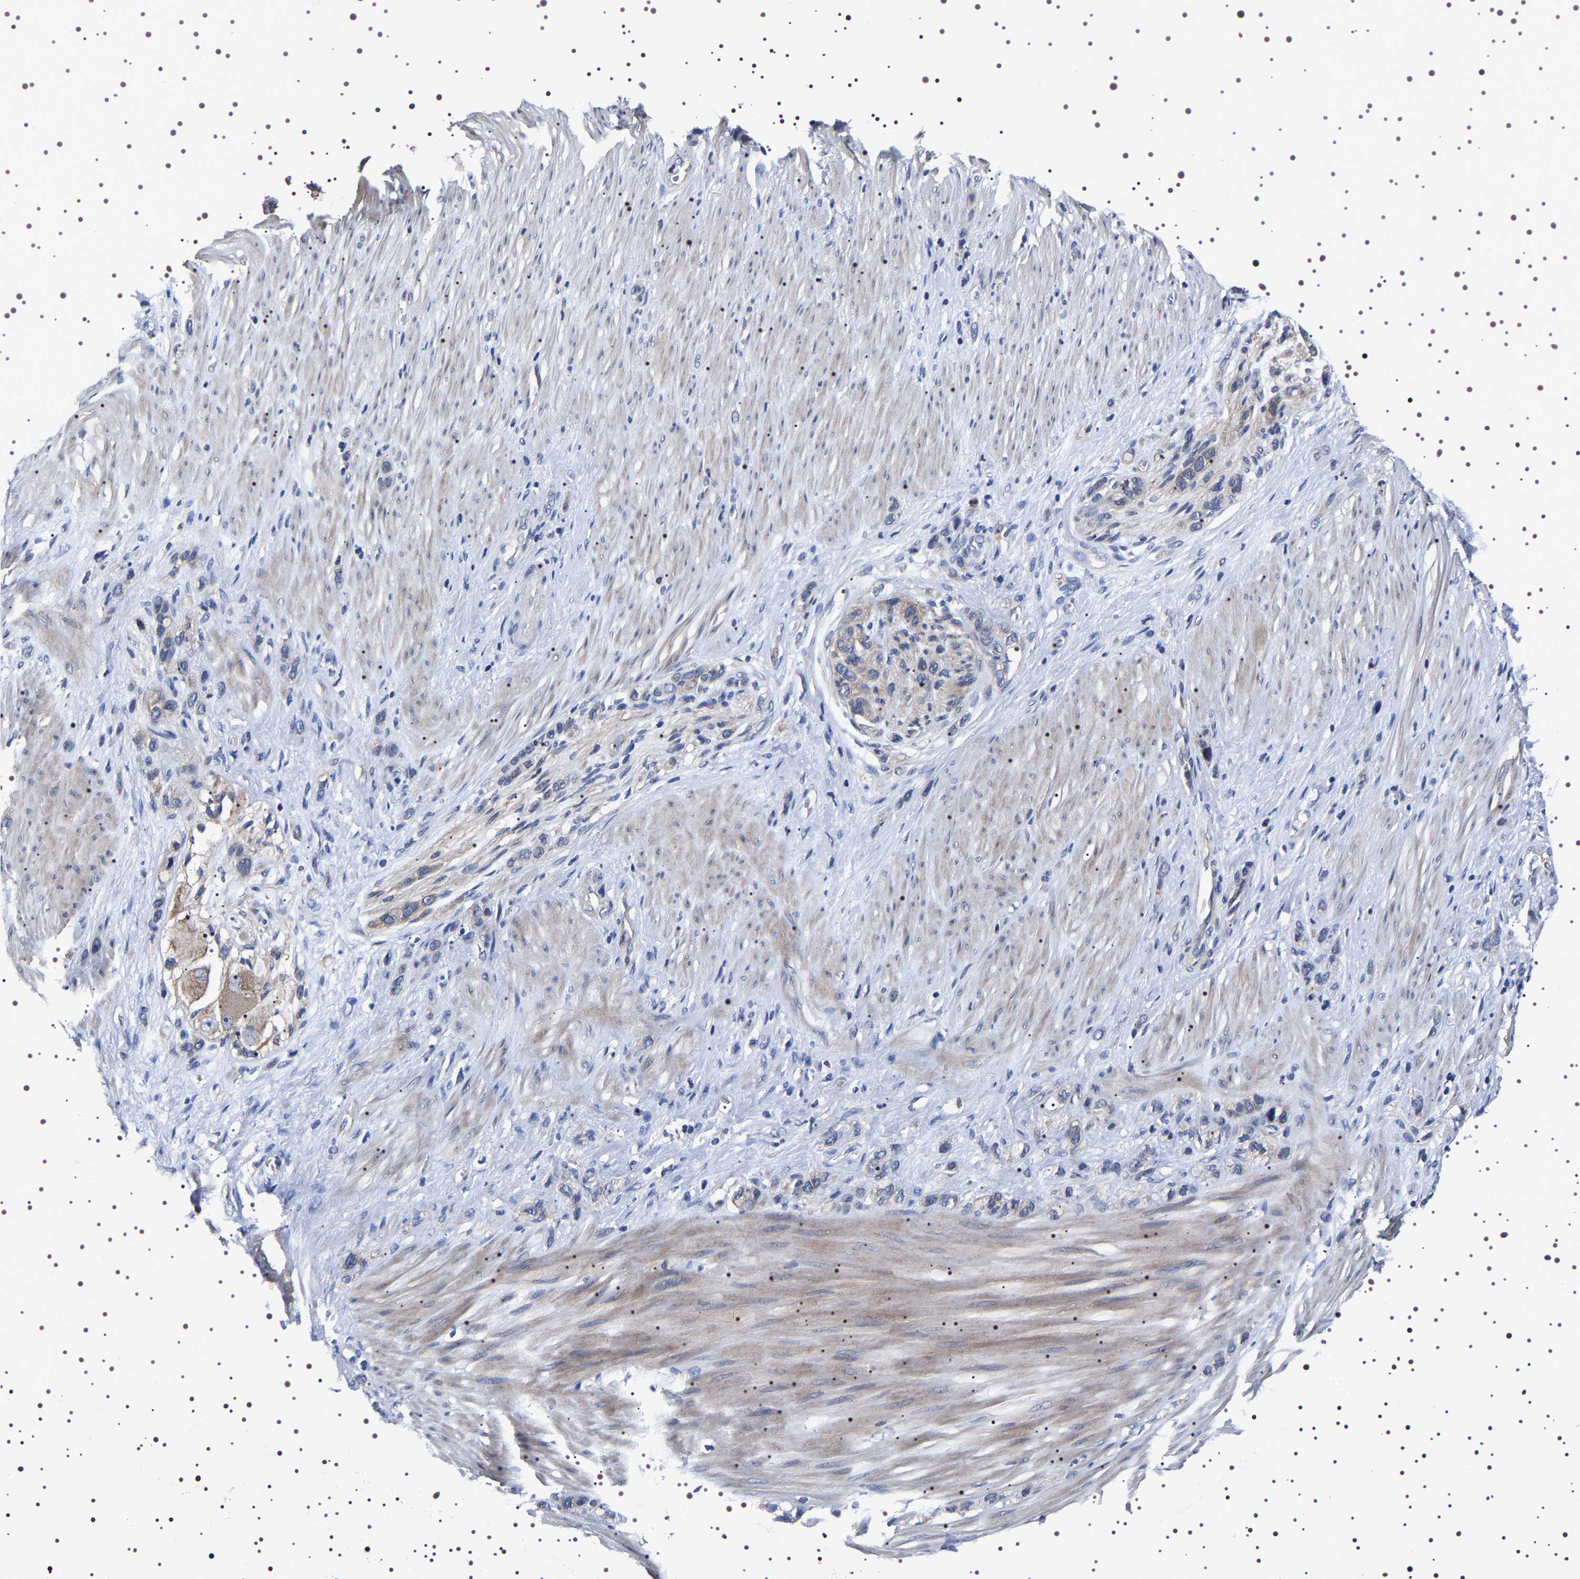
{"staining": {"intensity": "weak", "quantity": "<25%", "location": "cytoplasmic/membranous"}, "tissue": "stomach cancer", "cell_type": "Tumor cells", "image_type": "cancer", "snomed": [{"axis": "morphology", "description": "Normal tissue, NOS"}, {"axis": "morphology", "description": "Adenocarcinoma, NOS"}, {"axis": "morphology", "description": "Adenocarcinoma, High grade"}, {"axis": "topography", "description": "Stomach, upper"}, {"axis": "topography", "description": "Stomach"}], "caption": "Immunohistochemistry micrograph of neoplastic tissue: human stomach cancer stained with DAB (3,3'-diaminobenzidine) demonstrates no significant protein positivity in tumor cells.", "gene": "TARBP1", "patient": {"sex": "female", "age": 65}}